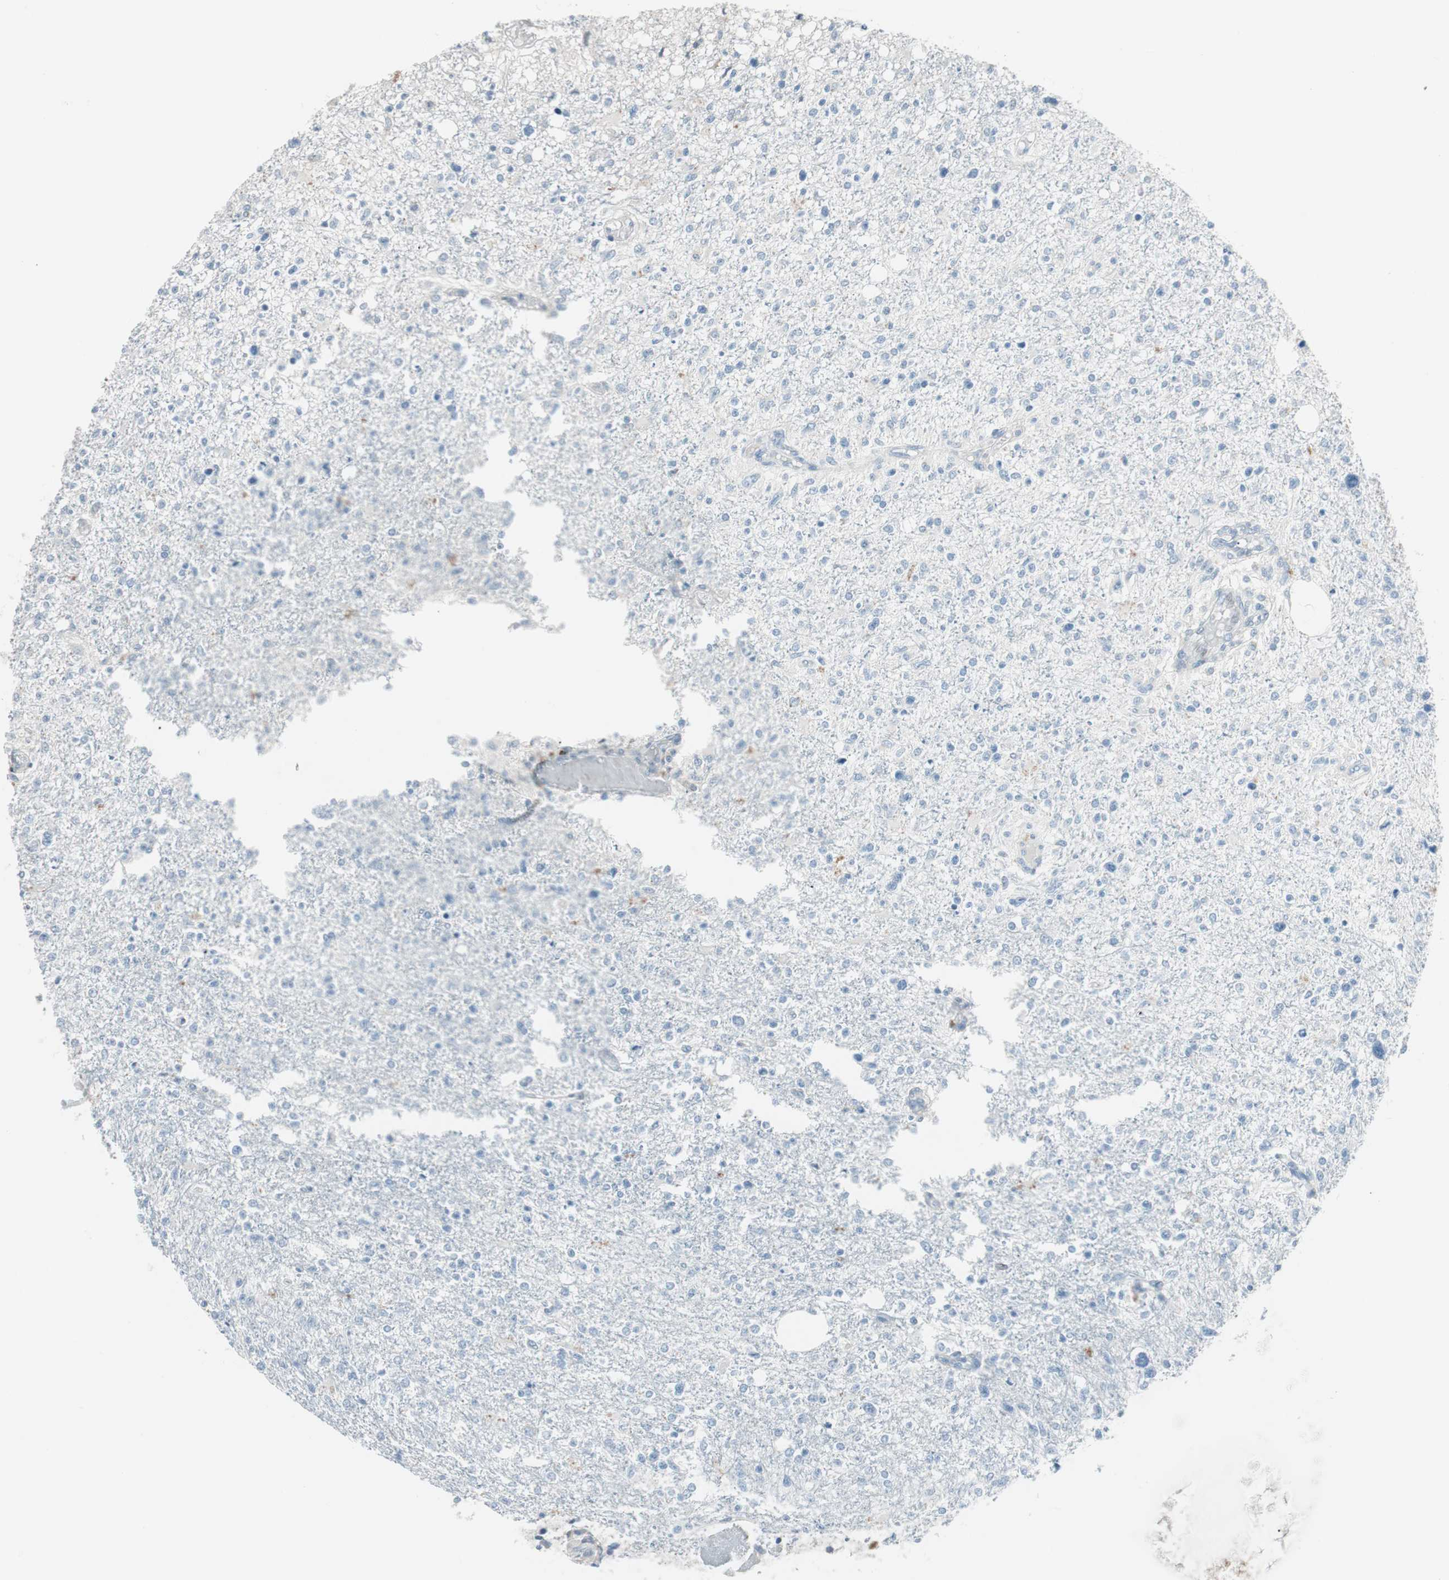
{"staining": {"intensity": "negative", "quantity": "none", "location": "none"}, "tissue": "glioma", "cell_type": "Tumor cells", "image_type": "cancer", "snomed": [{"axis": "morphology", "description": "Glioma, malignant, High grade"}, {"axis": "topography", "description": "Cerebral cortex"}], "caption": "Immunohistochemistry (IHC) histopathology image of human high-grade glioma (malignant) stained for a protein (brown), which demonstrates no staining in tumor cells.", "gene": "FOSL1", "patient": {"sex": "male", "age": 76}}